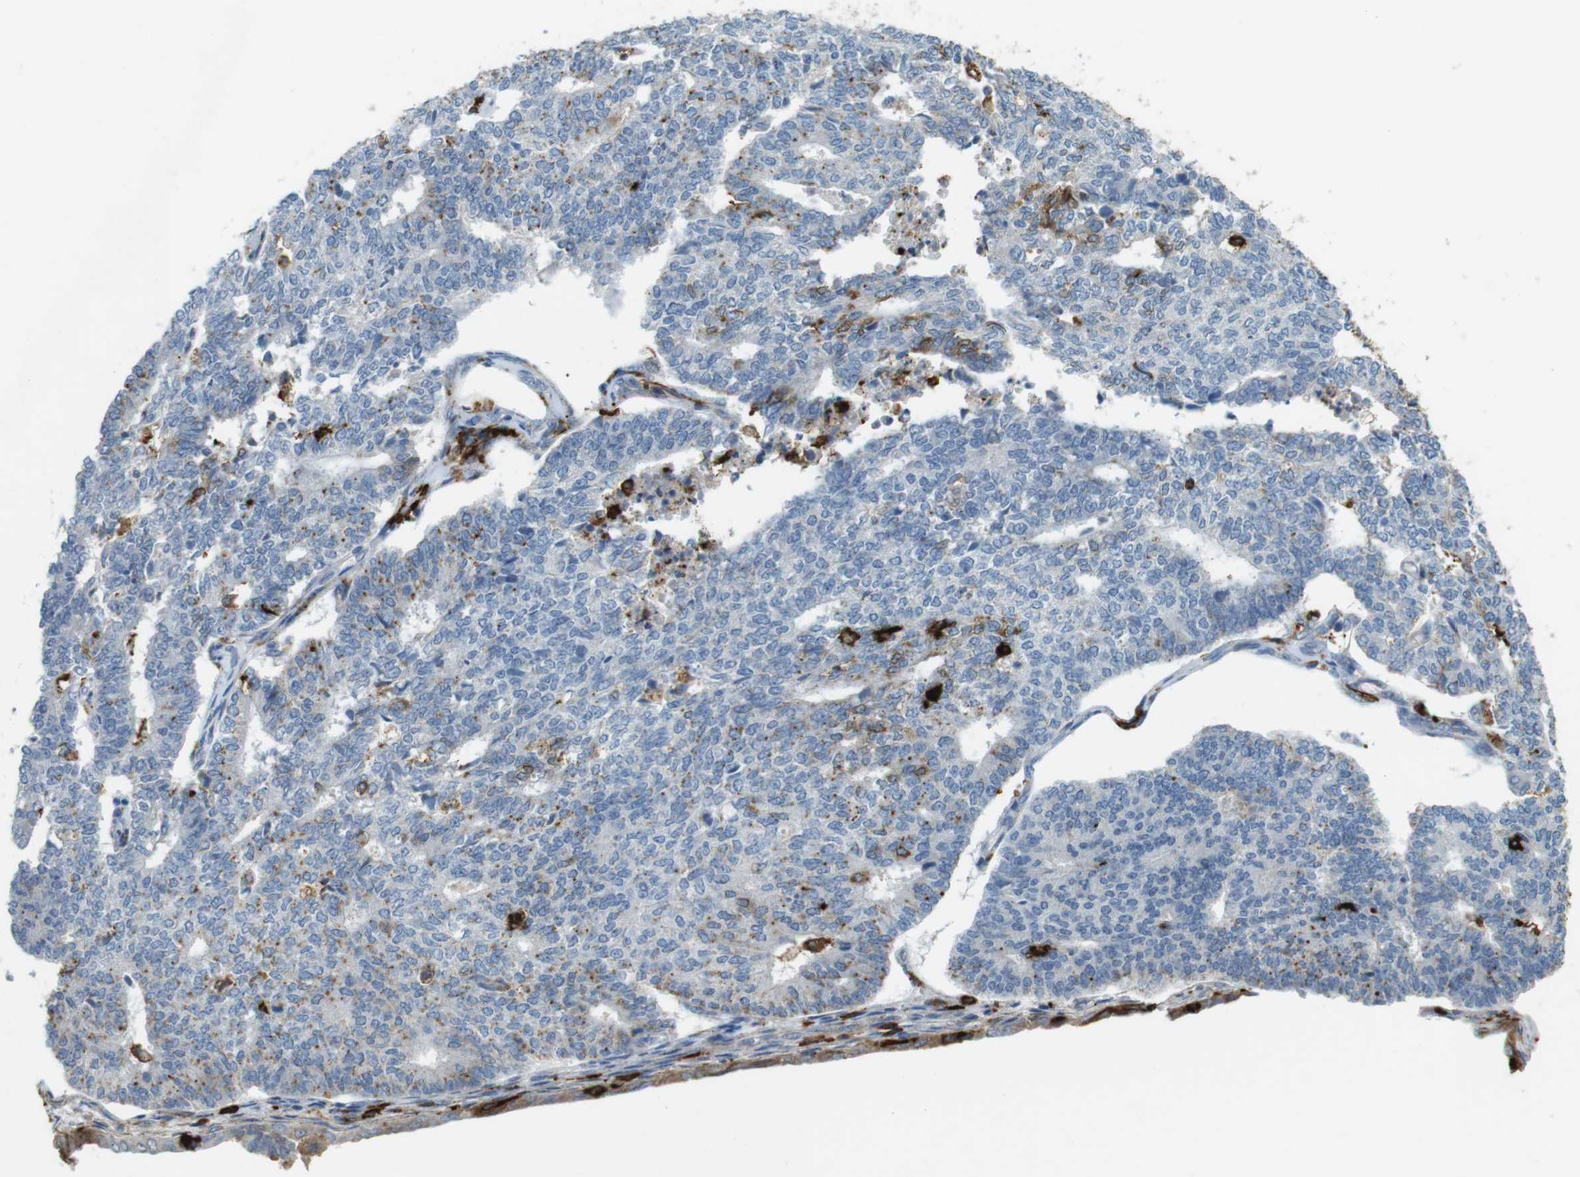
{"staining": {"intensity": "negative", "quantity": "none", "location": "none"}, "tissue": "endometrial cancer", "cell_type": "Tumor cells", "image_type": "cancer", "snomed": [{"axis": "morphology", "description": "Adenocarcinoma, NOS"}, {"axis": "topography", "description": "Endometrium"}], "caption": "Immunohistochemistry (IHC) photomicrograph of neoplastic tissue: adenocarcinoma (endometrial) stained with DAB shows no significant protein staining in tumor cells.", "gene": "HLA-DRA", "patient": {"sex": "female", "age": 70}}